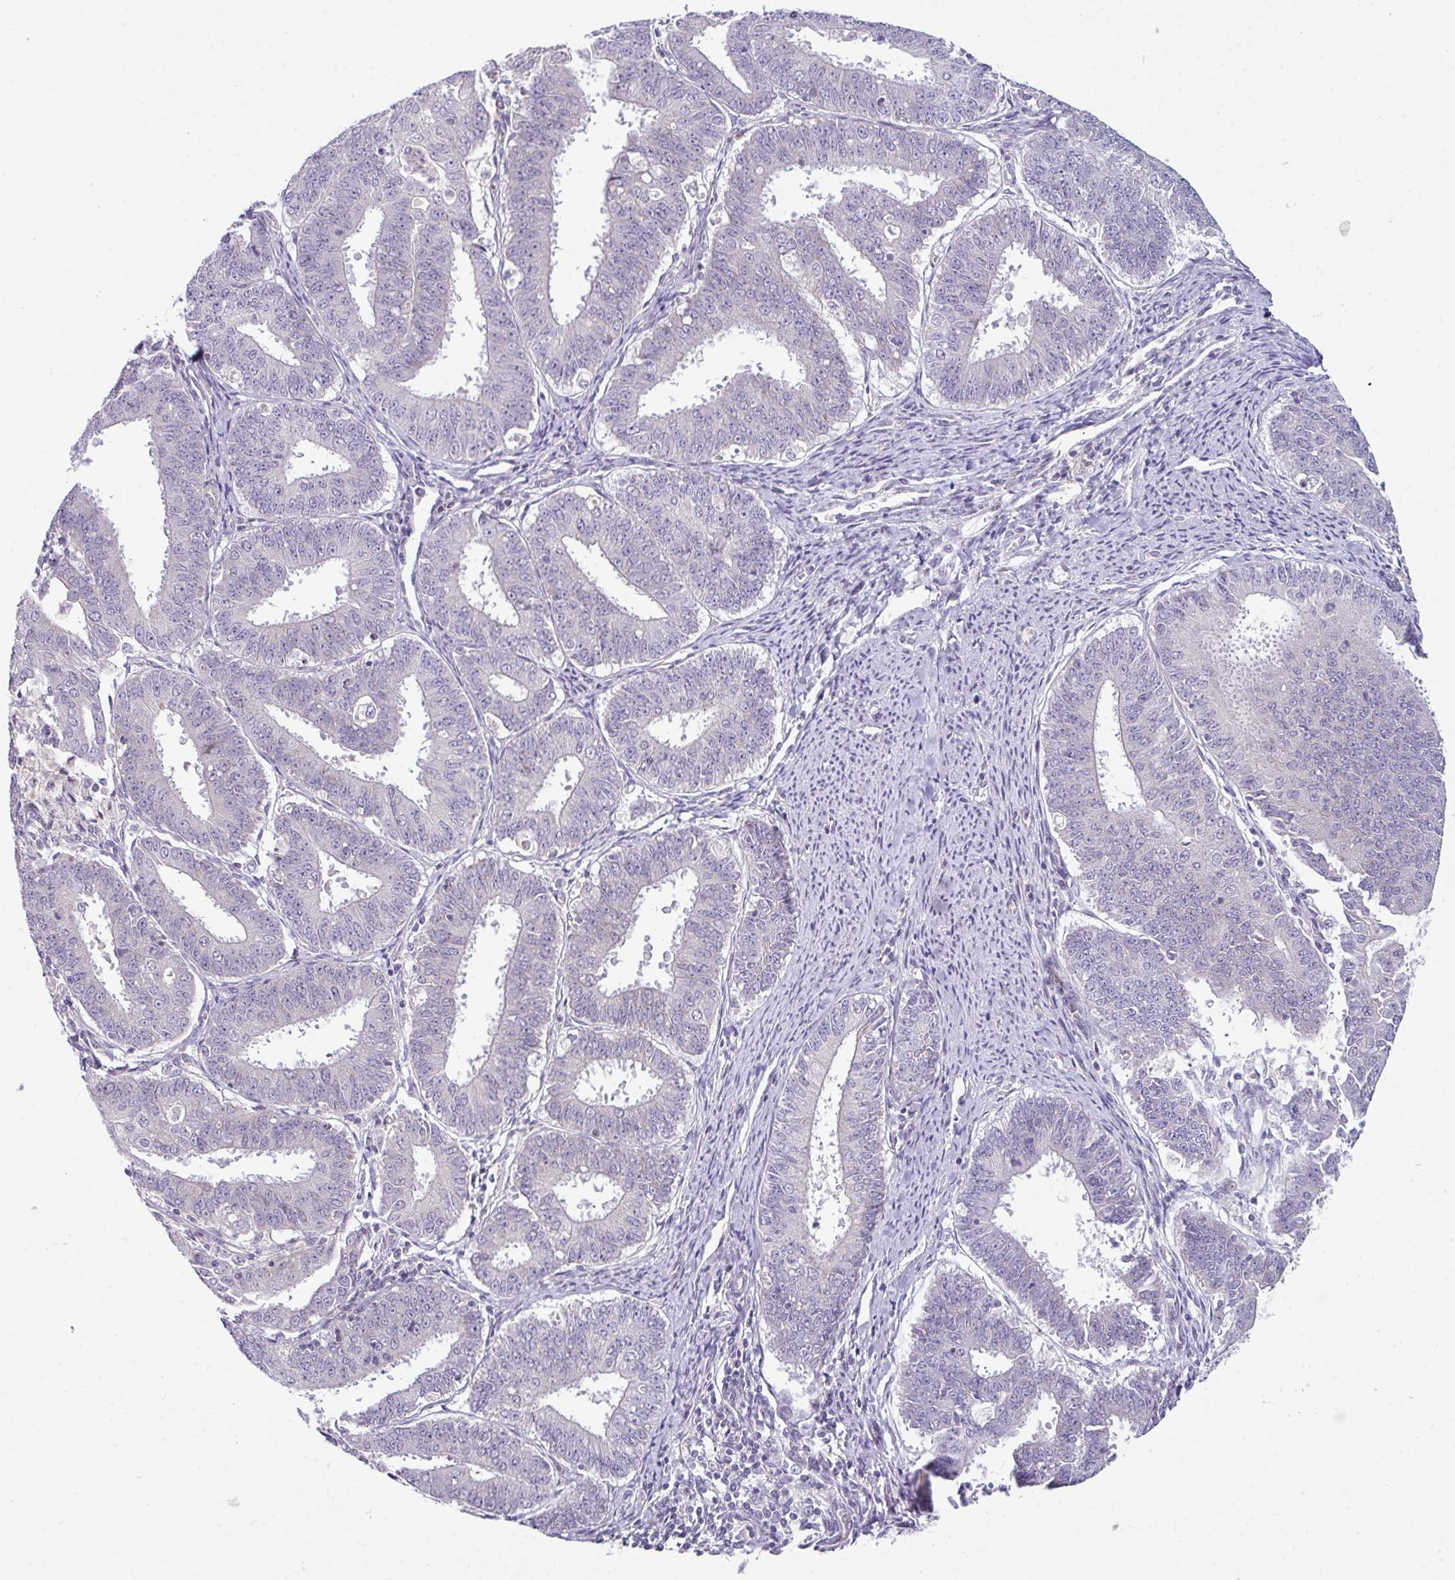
{"staining": {"intensity": "negative", "quantity": "none", "location": "none"}, "tissue": "endometrial cancer", "cell_type": "Tumor cells", "image_type": "cancer", "snomed": [{"axis": "morphology", "description": "Adenocarcinoma, NOS"}, {"axis": "topography", "description": "Endometrium"}], "caption": "This is an IHC micrograph of adenocarcinoma (endometrial). There is no staining in tumor cells.", "gene": "STAT5A", "patient": {"sex": "female", "age": 73}}